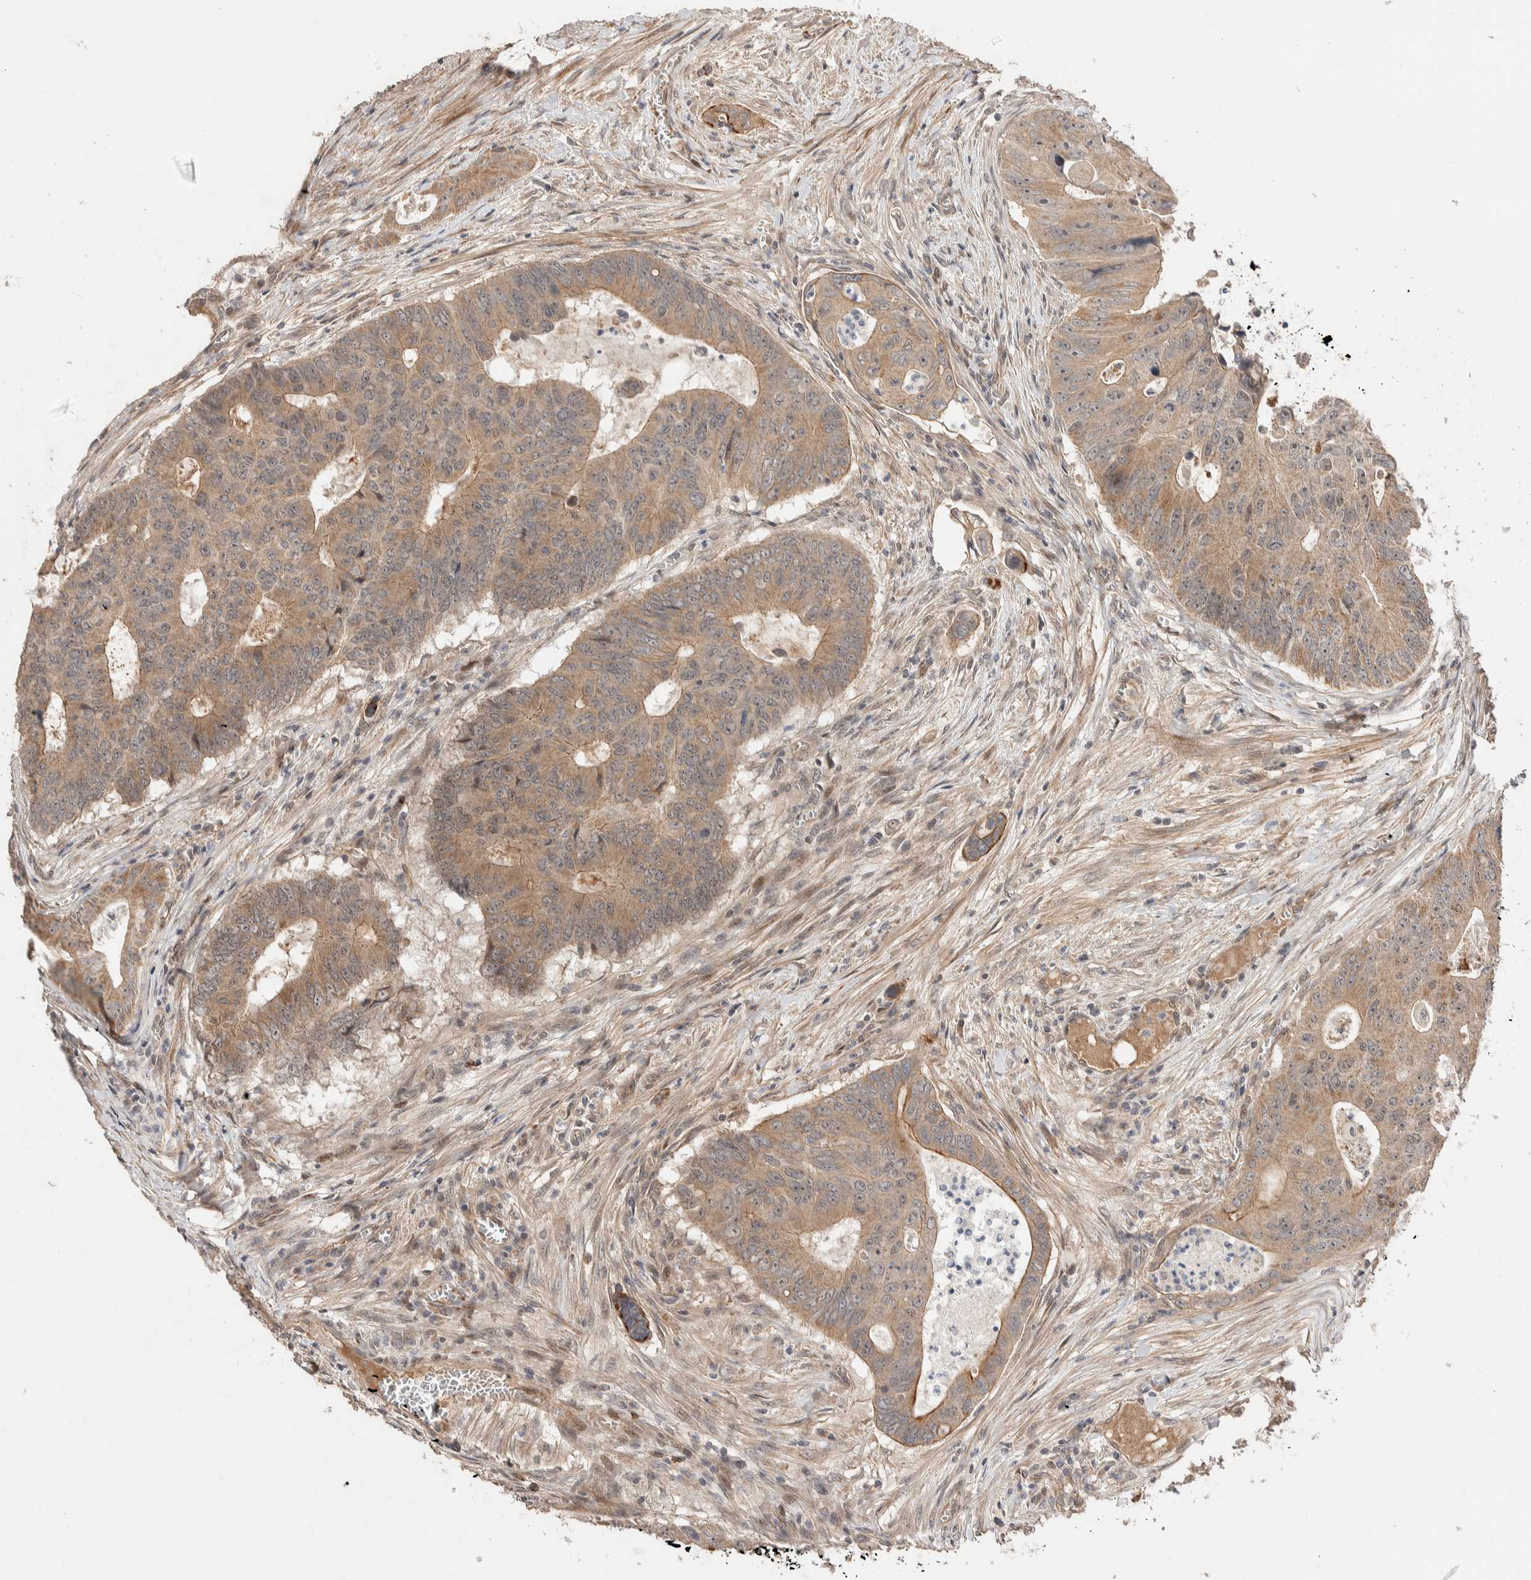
{"staining": {"intensity": "moderate", "quantity": ">75%", "location": "cytoplasmic/membranous"}, "tissue": "colorectal cancer", "cell_type": "Tumor cells", "image_type": "cancer", "snomed": [{"axis": "morphology", "description": "Adenocarcinoma, NOS"}, {"axis": "topography", "description": "Colon"}], "caption": "Immunohistochemical staining of human colorectal adenocarcinoma exhibits medium levels of moderate cytoplasmic/membranous expression in about >75% of tumor cells.", "gene": "PRDM15", "patient": {"sex": "male", "age": 87}}